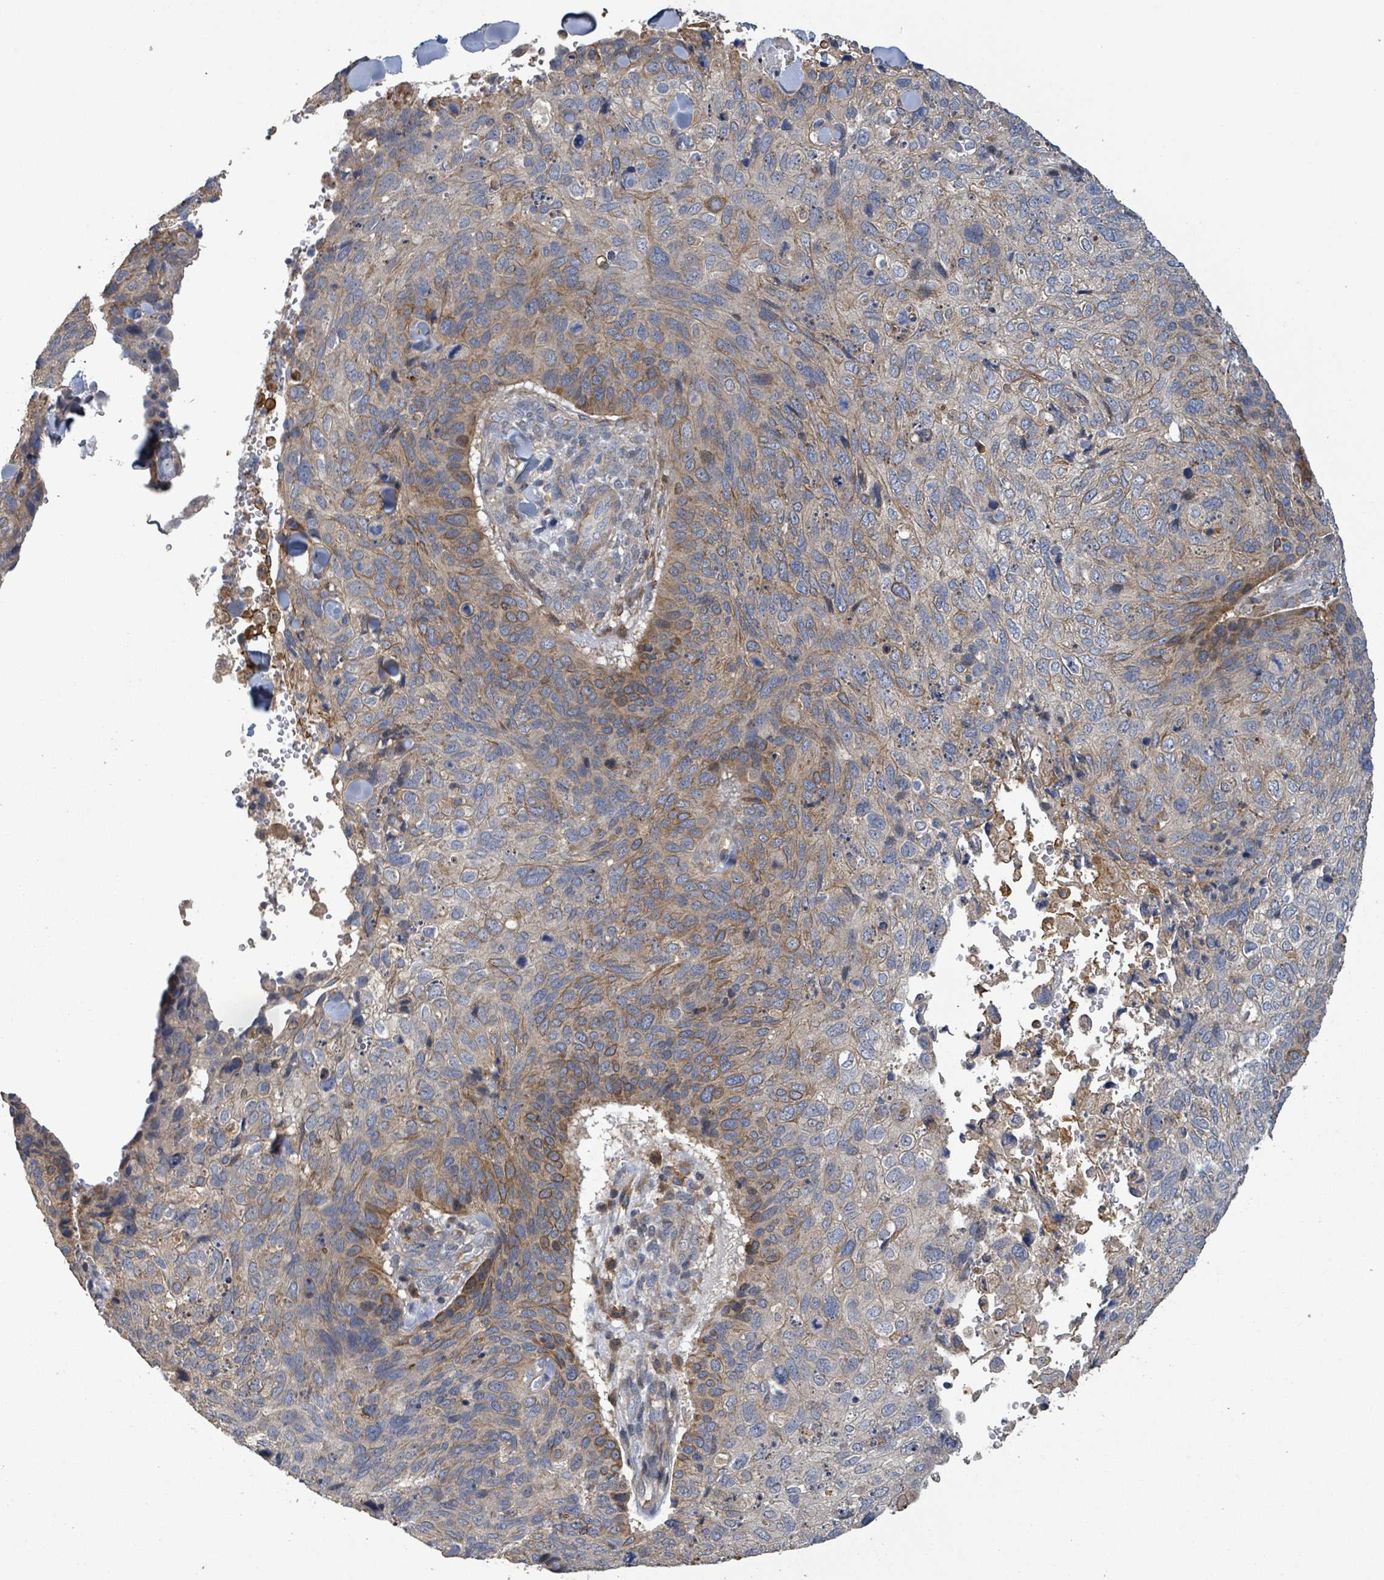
{"staining": {"intensity": "moderate", "quantity": "<25%", "location": "cytoplasmic/membranous"}, "tissue": "skin cancer", "cell_type": "Tumor cells", "image_type": "cancer", "snomed": [{"axis": "morphology", "description": "Basal cell carcinoma"}, {"axis": "topography", "description": "Skin"}], "caption": "Skin cancer (basal cell carcinoma) tissue exhibits moderate cytoplasmic/membranous expression in approximately <25% of tumor cells", "gene": "PLAAT1", "patient": {"sex": "female", "age": 74}}